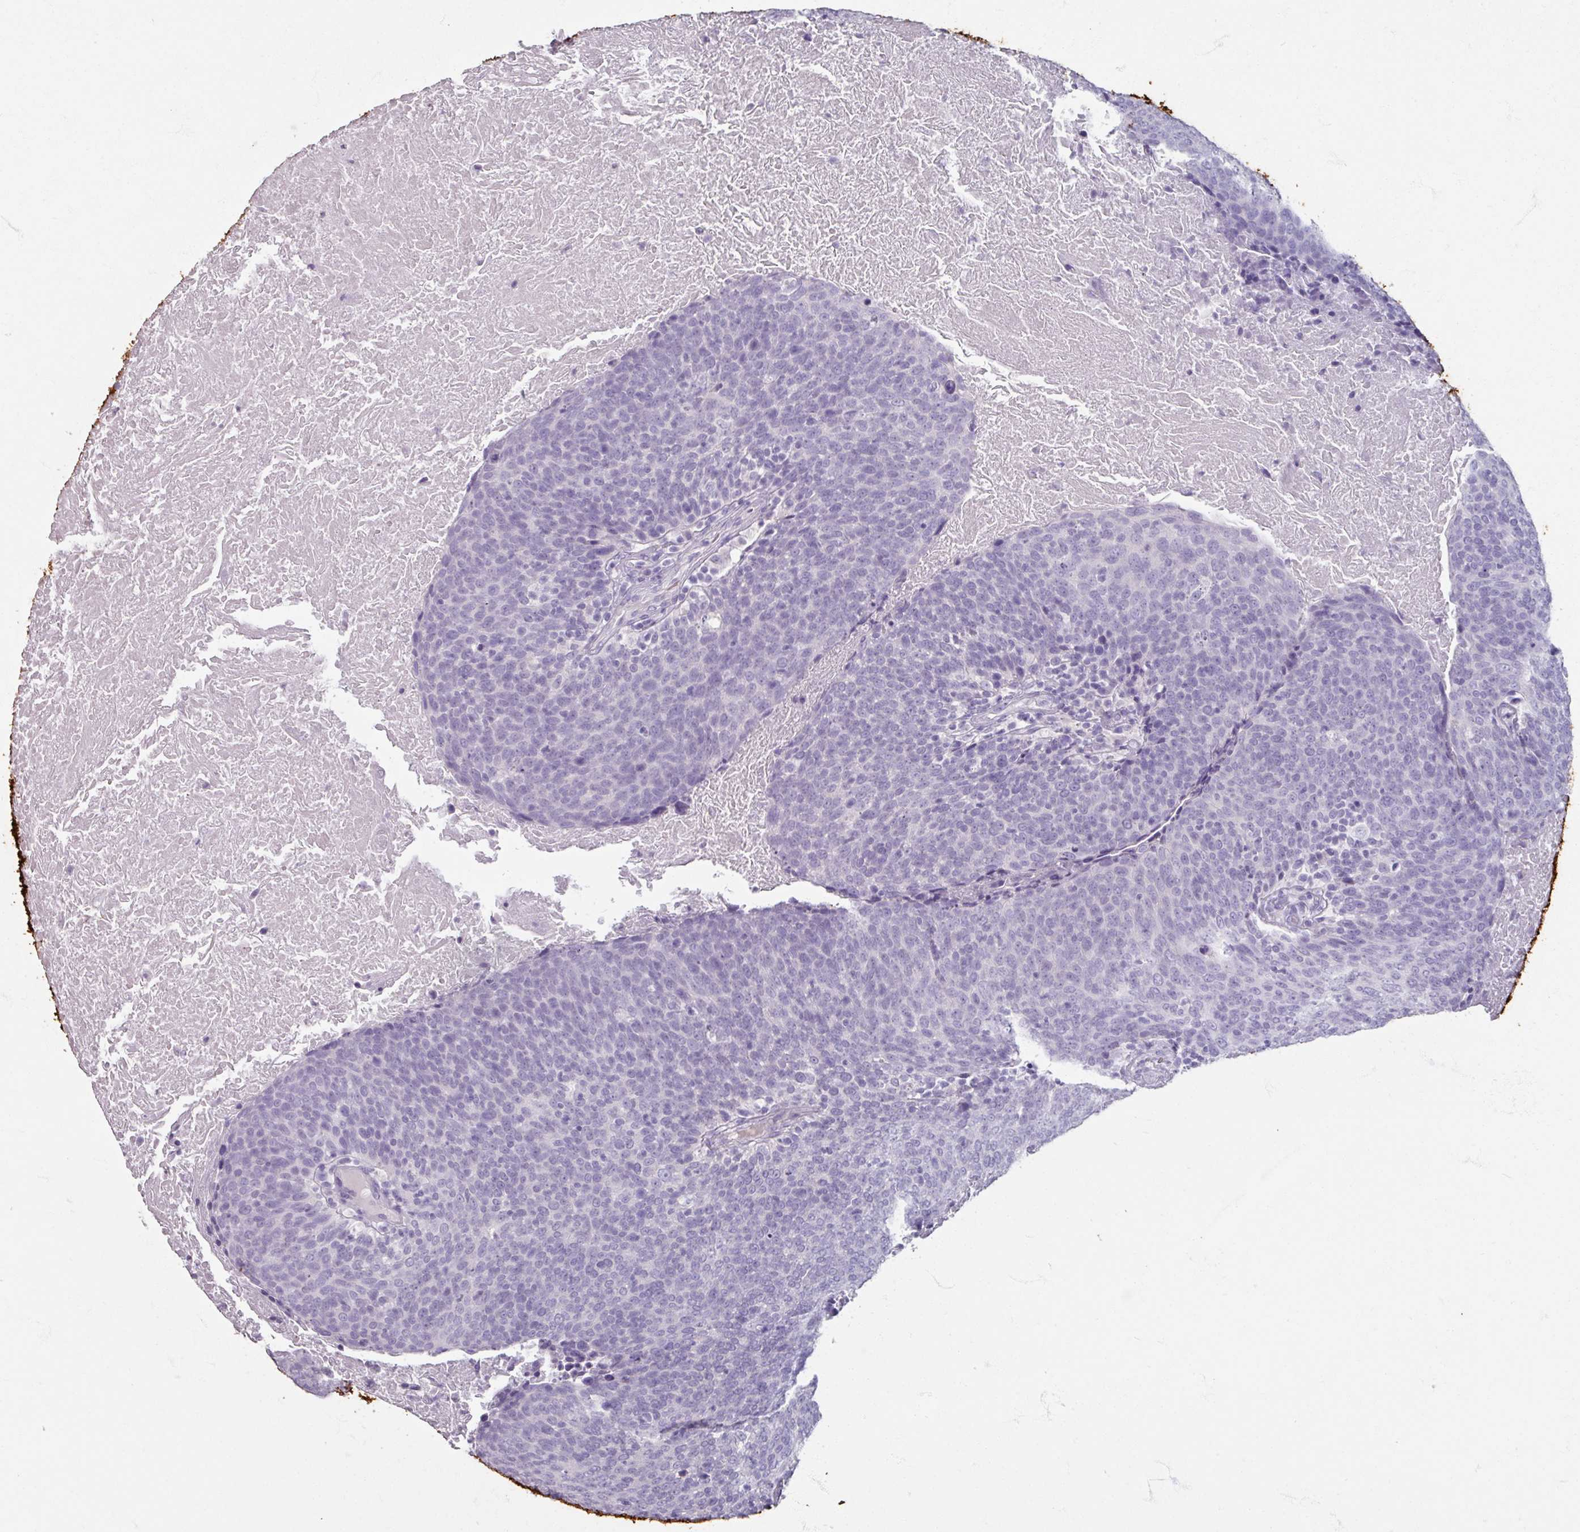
{"staining": {"intensity": "negative", "quantity": "none", "location": "none"}, "tissue": "head and neck cancer", "cell_type": "Tumor cells", "image_type": "cancer", "snomed": [{"axis": "morphology", "description": "Squamous cell carcinoma, NOS"}, {"axis": "morphology", "description": "Squamous cell carcinoma, metastatic, NOS"}, {"axis": "topography", "description": "Lymph node"}, {"axis": "topography", "description": "Head-Neck"}], "caption": "The photomicrograph shows no staining of tumor cells in head and neck metastatic squamous cell carcinoma. (DAB (3,3'-diaminobenzidine) IHC, high magnification).", "gene": "TG", "patient": {"sex": "male", "age": 62}}